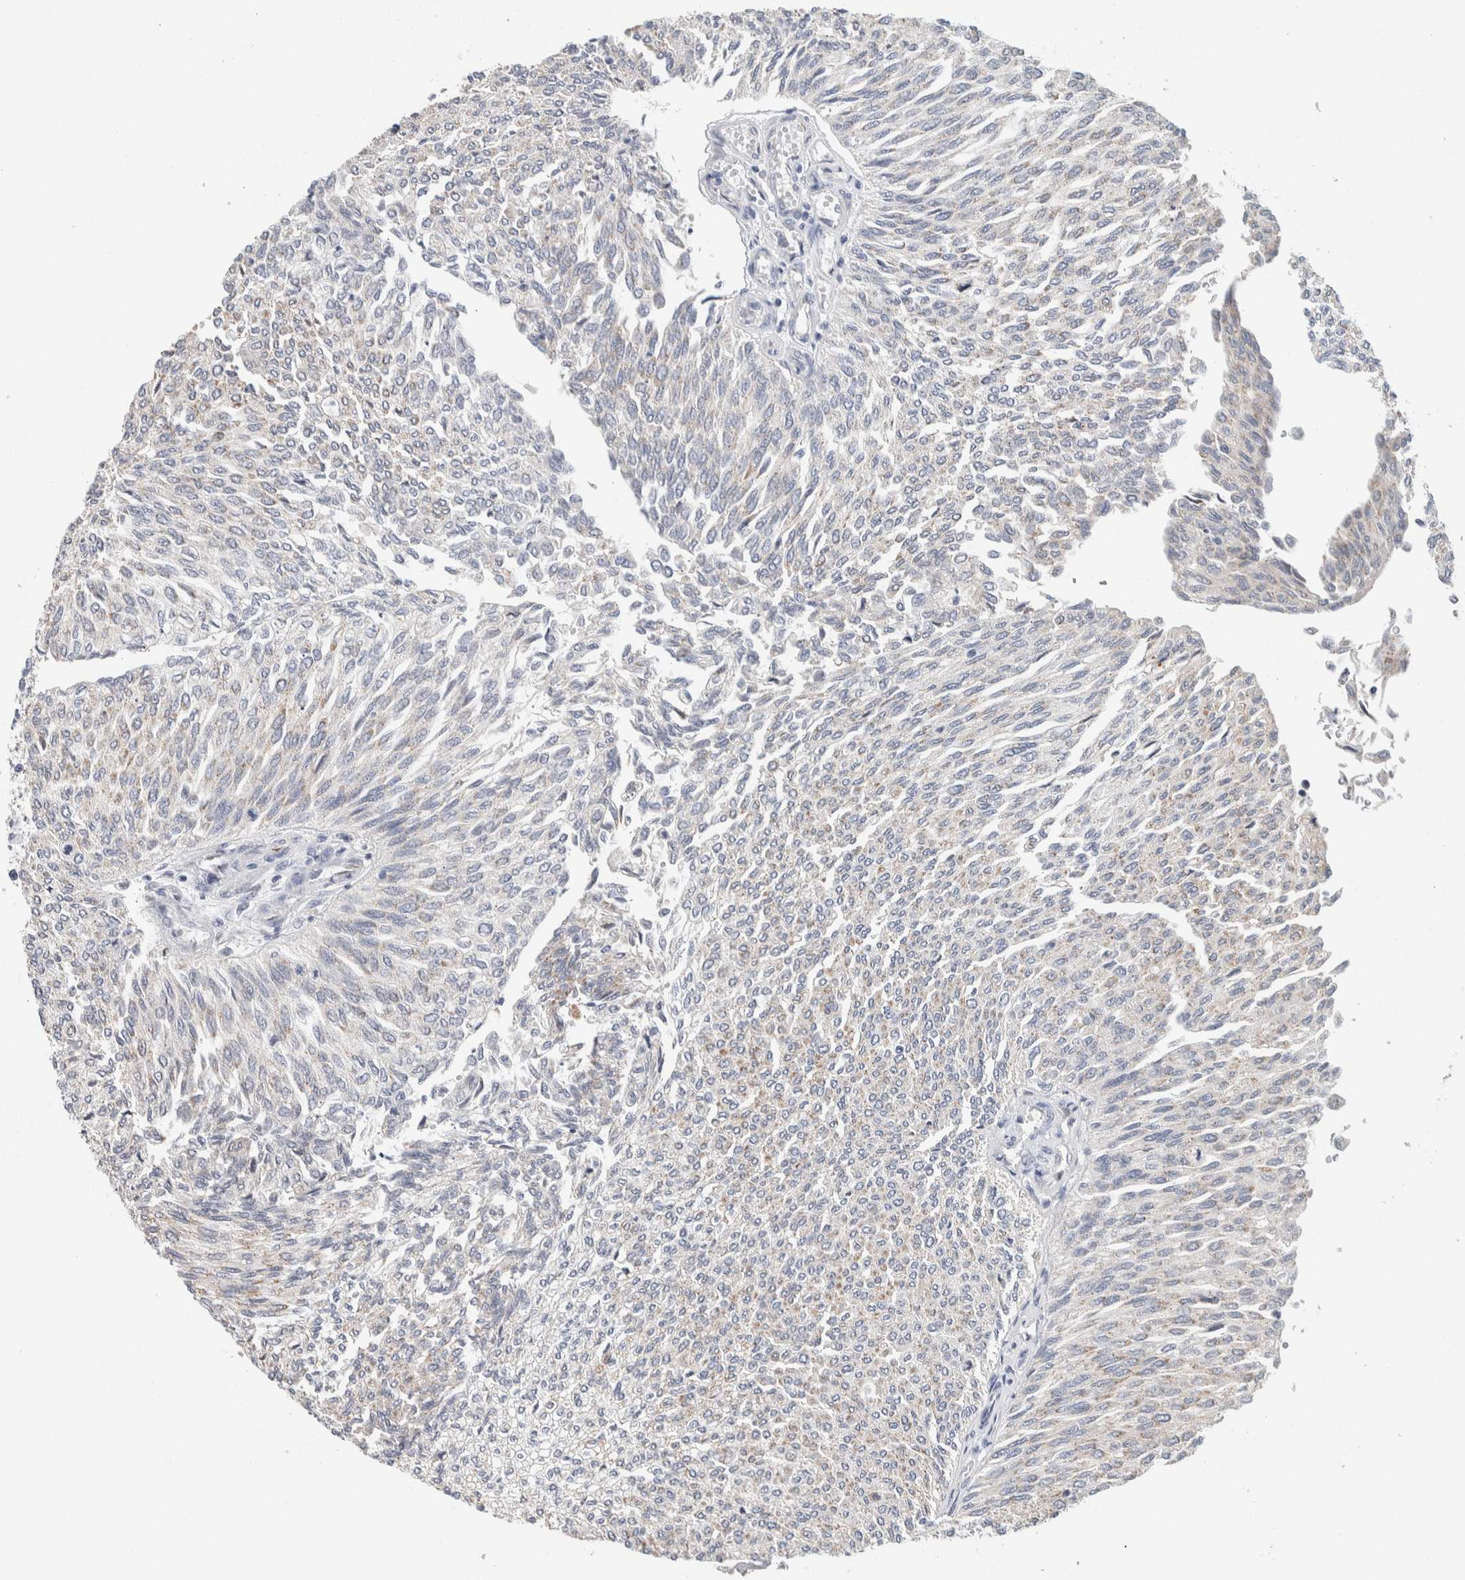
{"staining": {"intensity": "weak", "quantity": "<25%", "location": "cytoplasmic/membranous"}, "tissue": "urothelial cancer", "cell_type": "Tumor cells", "image_type": "cancer", "snomed": [{"axis": "morphology", "description": "Urothelial carcinoma, Low grade"}, {"axis": "topography", "description": "Urinary bladder"}], "caption": "Urothelial carcinoma (low-grade) was stained to show a protein in brown. There is no significant staining in tumor cells.", "gene": "SCN2A", "patient": {"sex": "female", "age": 79}}